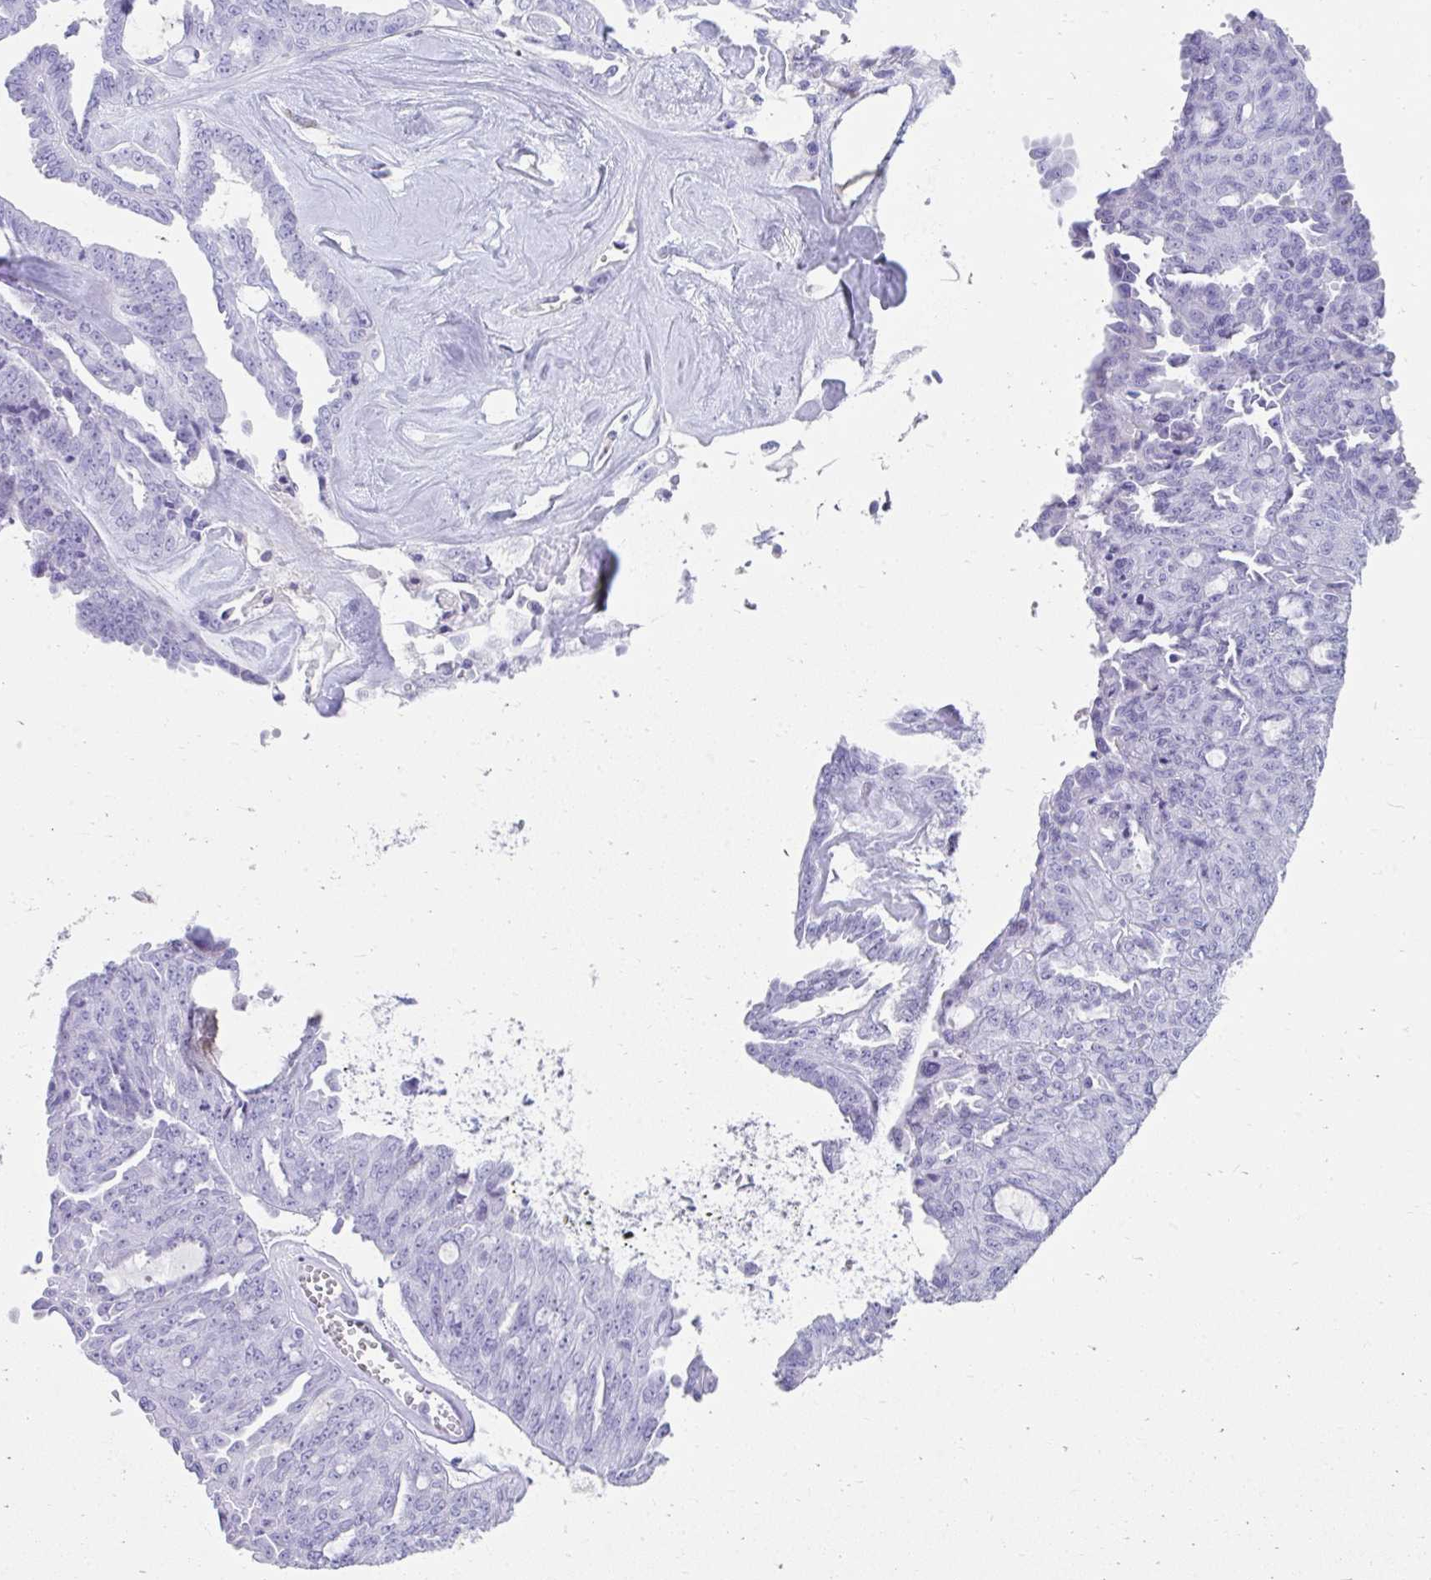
{"staining": {"intensity": "negative", "quantity": "none", "location": "none"}, "tissue": "ovarian cancer", "cell_type": "Tumor cells", "image_type": "cancer", "snomed": [{"axis": "morphology", "description": "Cystadenocarcinoma, serous, NOS"}, {"axis": "topography", "description": "Ovary"}], "caption": "Tumor cells are negative for protein expression in human serous cystadenocarcinoma (ovarian).", "gene": "TNNT1", "patient": {"sex": "female", "age": 71}}